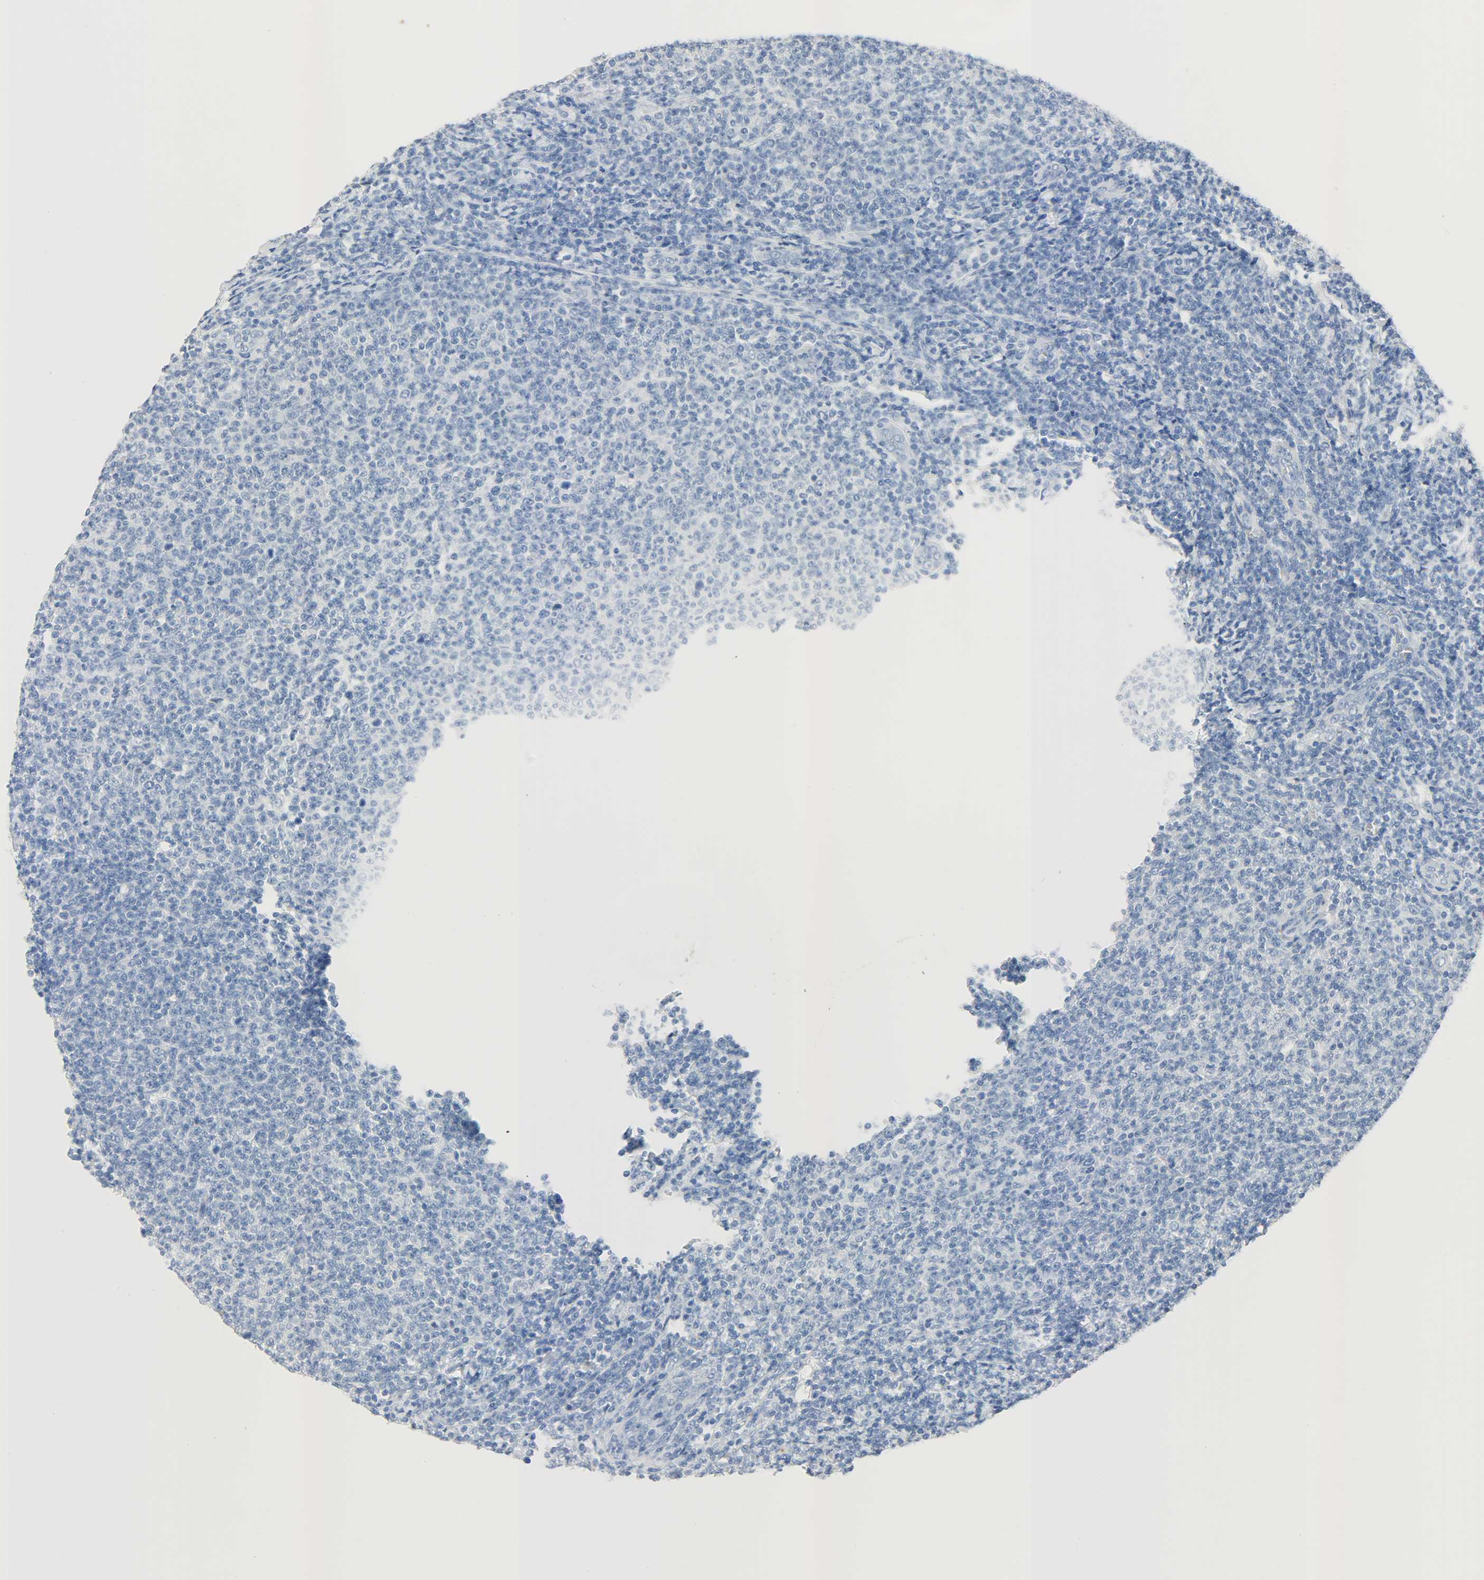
{"staining": {"intensity": "negative", "quantity": "none", "location": "none"}, "tissue": "lymphoma", "cell_type": "Tumor cells", "image_type": "cancer", "snomed": [{"axis": "morphology", "description": "Malignant lymphoma, non-Hodgkin's type, Low grade"}, {"axis": "topography", "description": "Lymph node"}], "caption": "High magnification brightfield microscopy of low-grade malignant lymphoma, non-Hodgkin's type stained with DAB (brown) and counterstained with hematoxylin (blue): tumor cells show no significant positivity.", "gene": "CRP", "patient": {"sex": "male", "age": 66}}